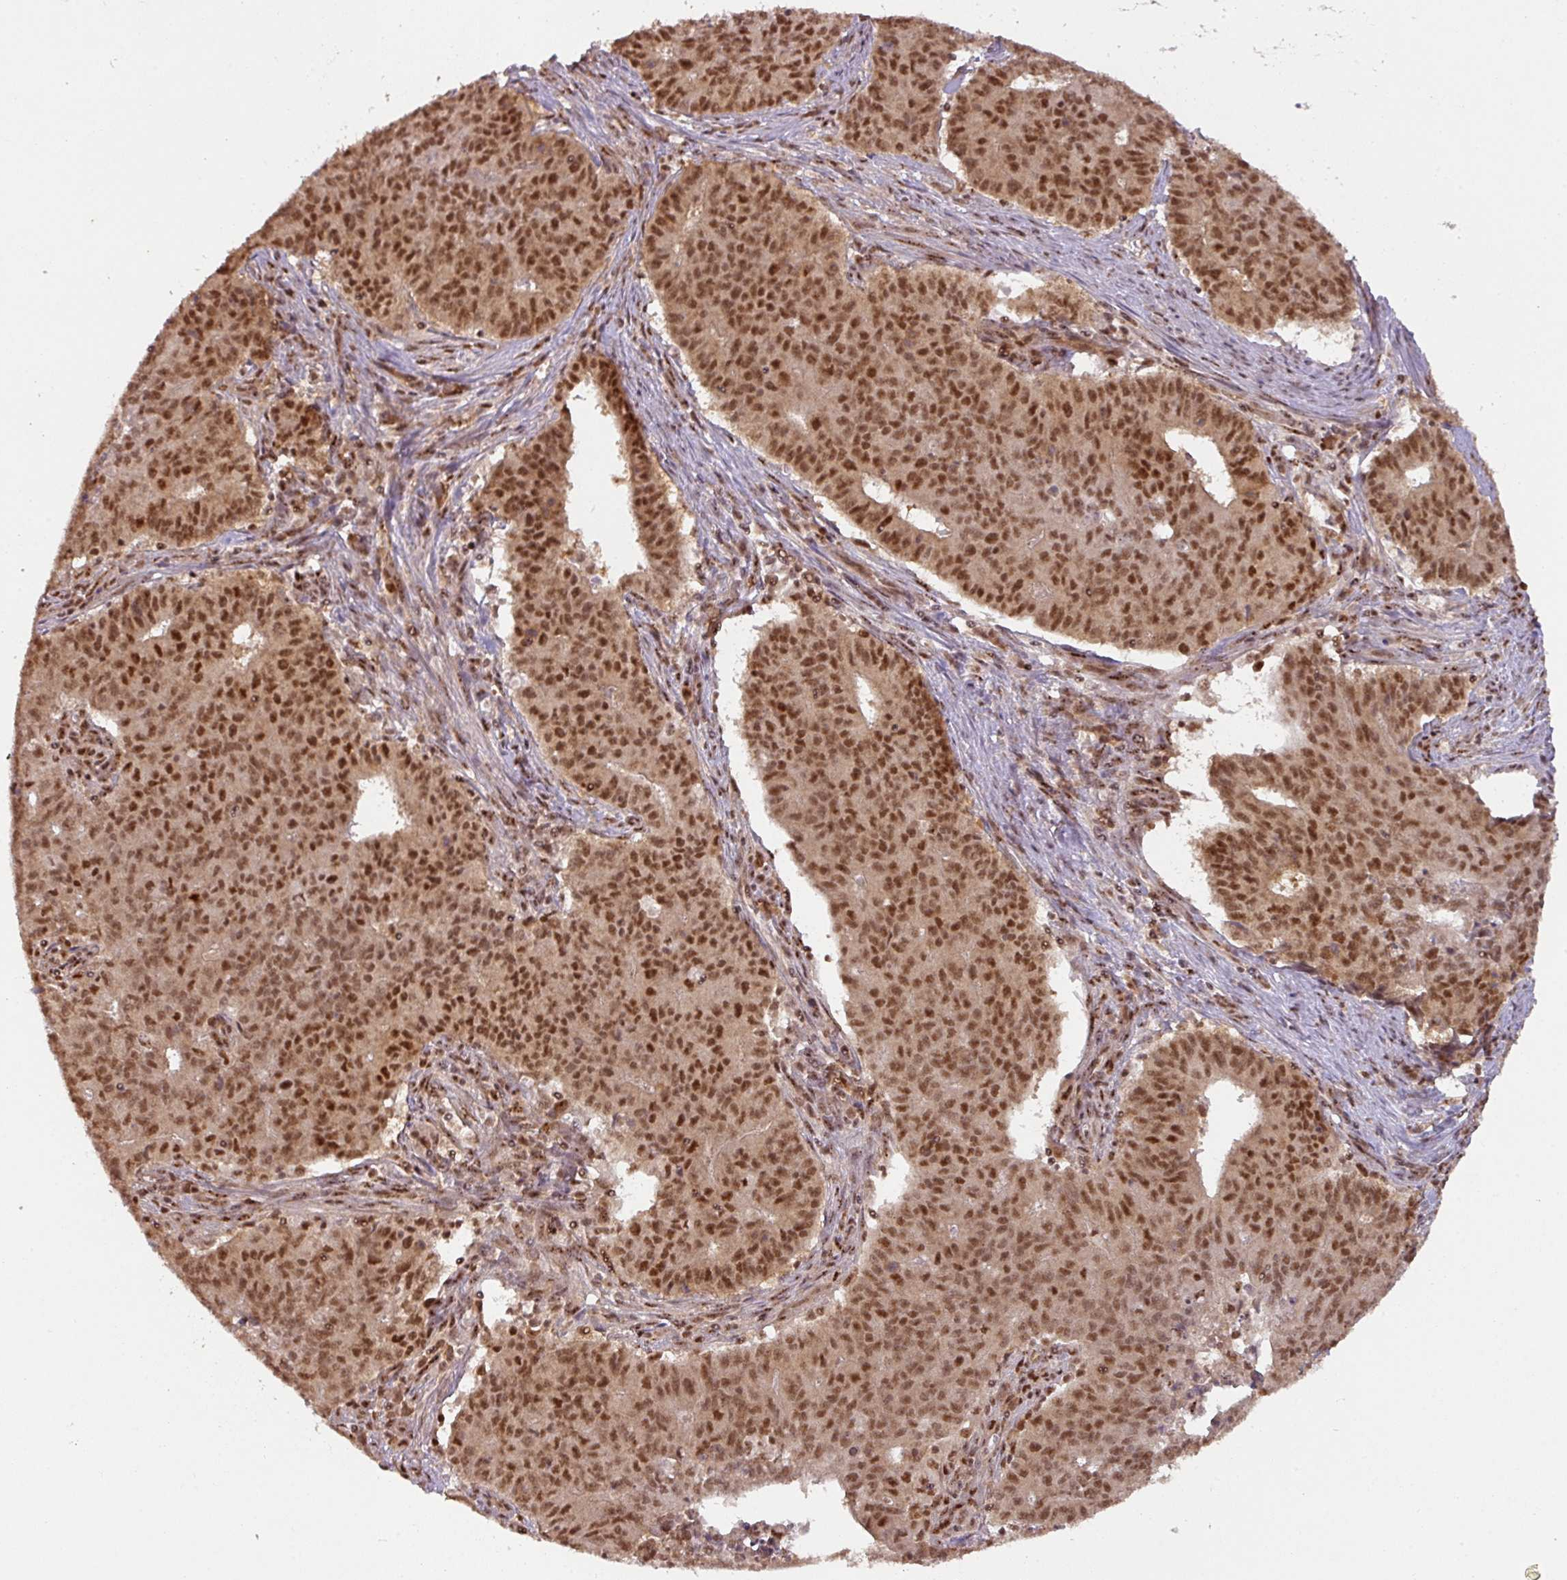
{"staining": {"intensity": "strong", "quantity": "25%-75%", "location": "cytoplasmic/membranous,nuclear"}, "tissue": "endometrial cancer", "cell_type": "Tumor cells", "image_type": "cancer", "snomed": [{"axis": "morphology", "description": "Adenocarcinoma, NOS"}, {"axis": "topography", "description": "Endometrium"}], "caption": "A histopathology image of endometrial cancer (adenocarcinoma) stained for a protein reveals strong cytoplasmic/membranous and nuclear brown staining in tumor cells. (brown staining indicates protein expression, while blue staining denotes nuclei).", "gene": "RANBP9", "patient": {"sex": "female", "age": 59}}